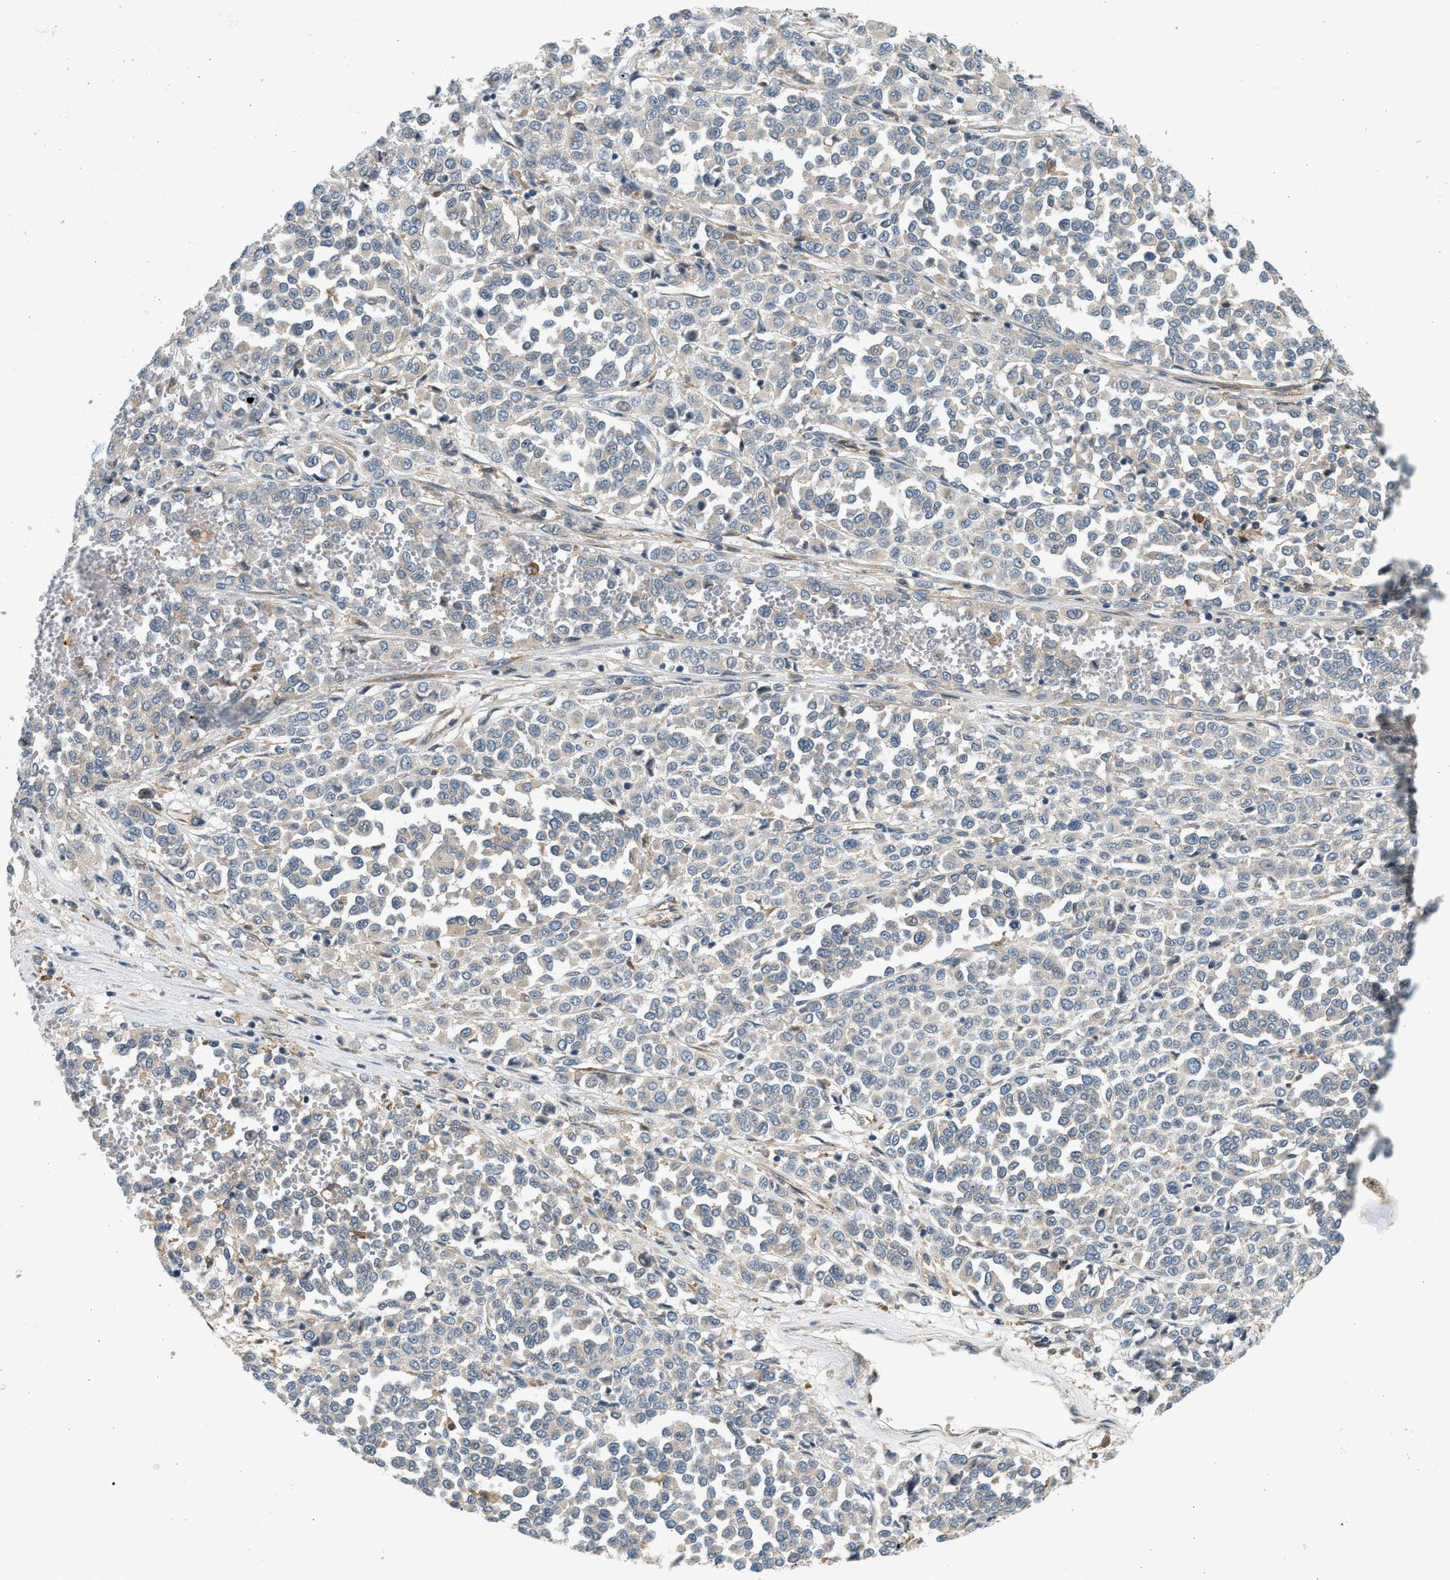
{"staining": {"intensity": "weak", "quantity": "<25%", "location": "cytoplasmic/membranous"}, "tissue": "melanoma", "cell_type": "Tumor cells", "image_type": "cancer", "snomed": [{"axis": "morphology", "description": "Malignant melanoma, Metastatic site"}, {"axis": "topography", "description": "Pancreas"}], "caption": "Immunohistochemistry histopathology image of neoplastic tissue: malignant melanoma (metastatic site) stained with DAB (3,3'-diaminobenzidine) demonstrates no significant protein expression in tumor cells.", "gene": "KDELR2", "patient": {"sex": "female", "age": 30}}